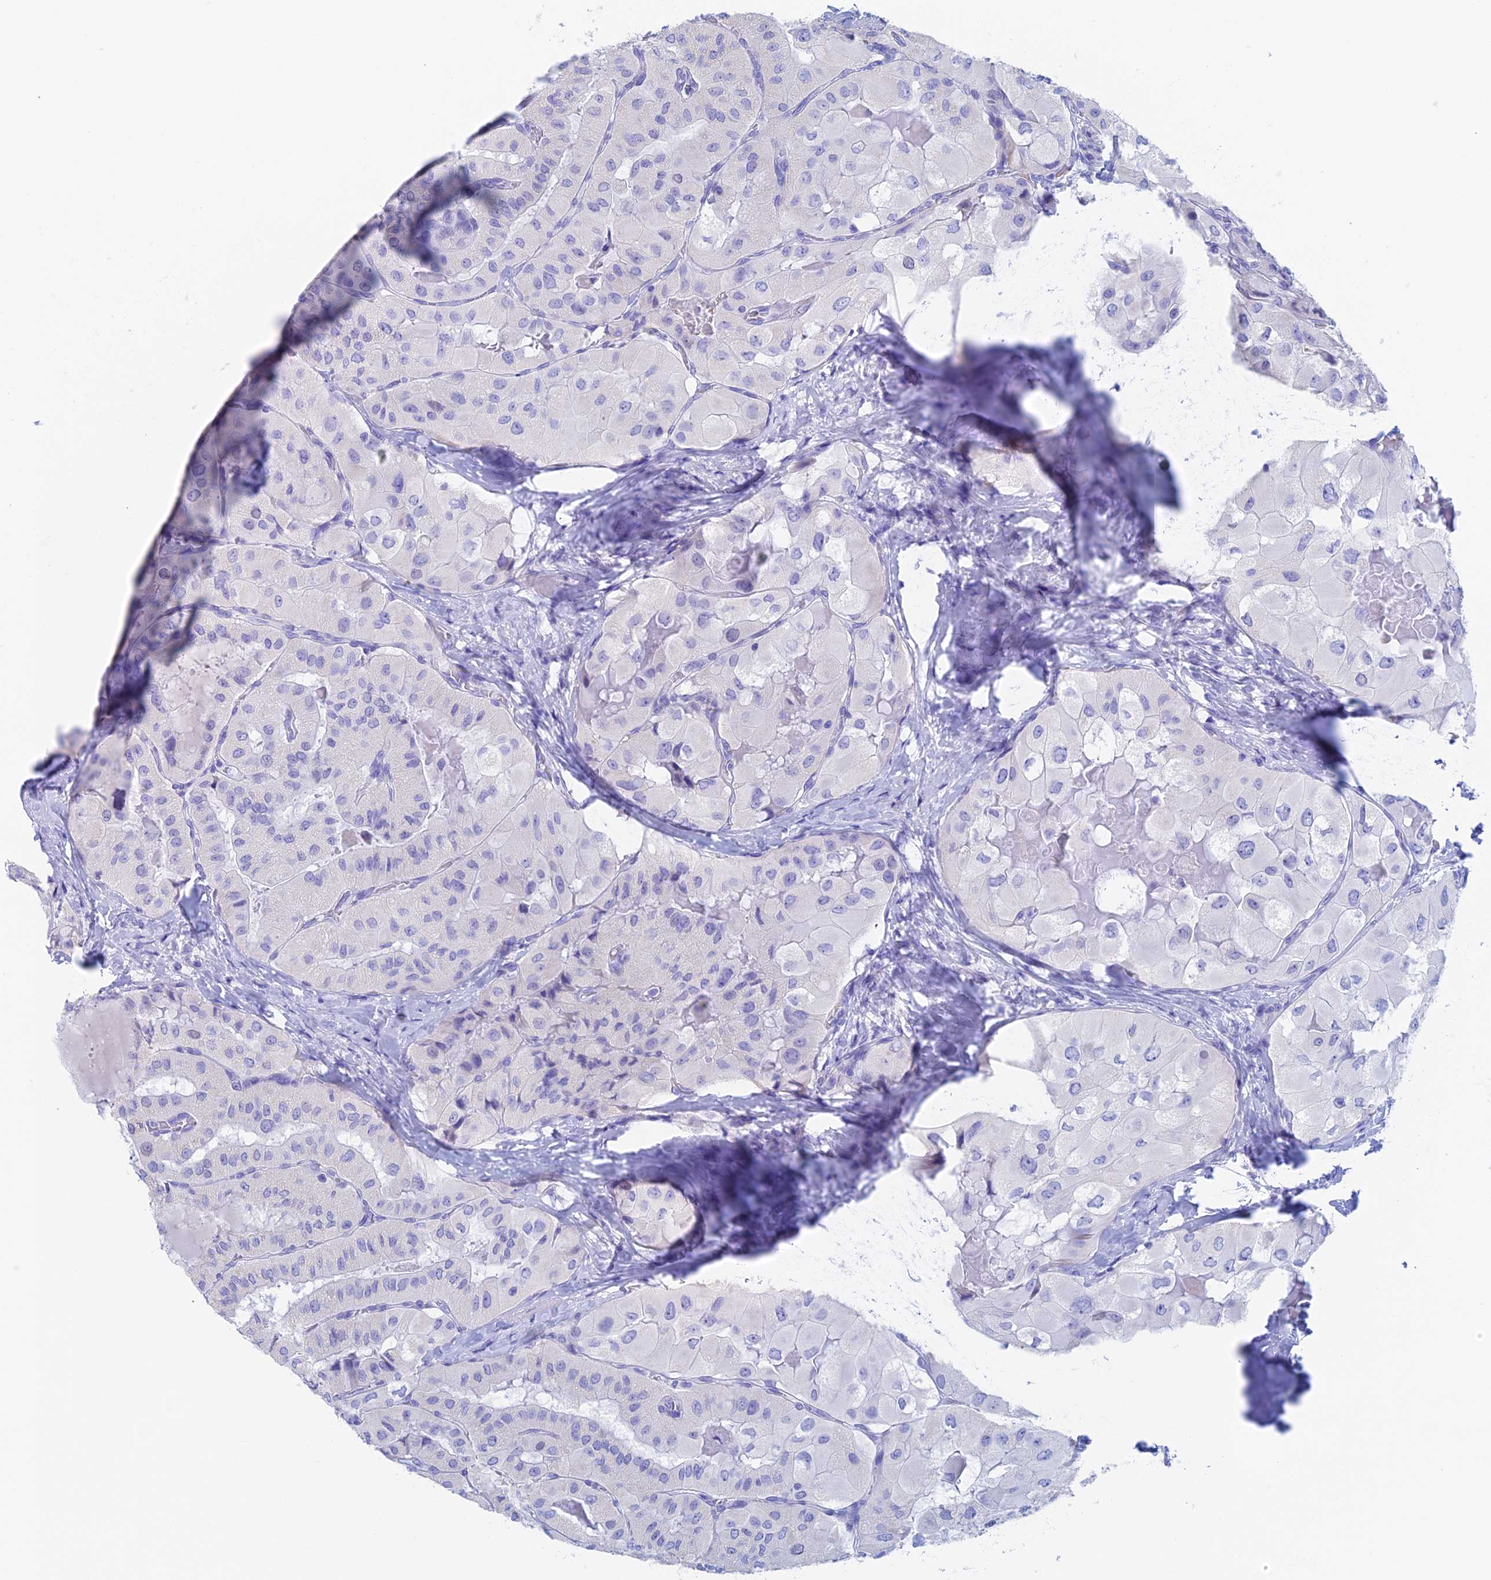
{"staining": {"intensity": "negative", "quantity": "none", "location": "none"}, "tissue": "thyroid cancer", "cell_type": "Tumor cells", "image_type": "cancer", "snomed": [{"axis": "morphology", "description": "Normal tissue, NOS"}, {"axis": "morphology", "description": "Papillary adenocarcinoma, NOS"}, {"axis": "topography", "description": "Thyroid gland"}], "caption": "Immunohistochemistry photomicrograph of thyroid papillary adenocarcinoma stained for a protein (brown), which displays no staining in tumor cells.", "gene": "PSMC3IP", "patient": {"sex": "female", "age": 59}}